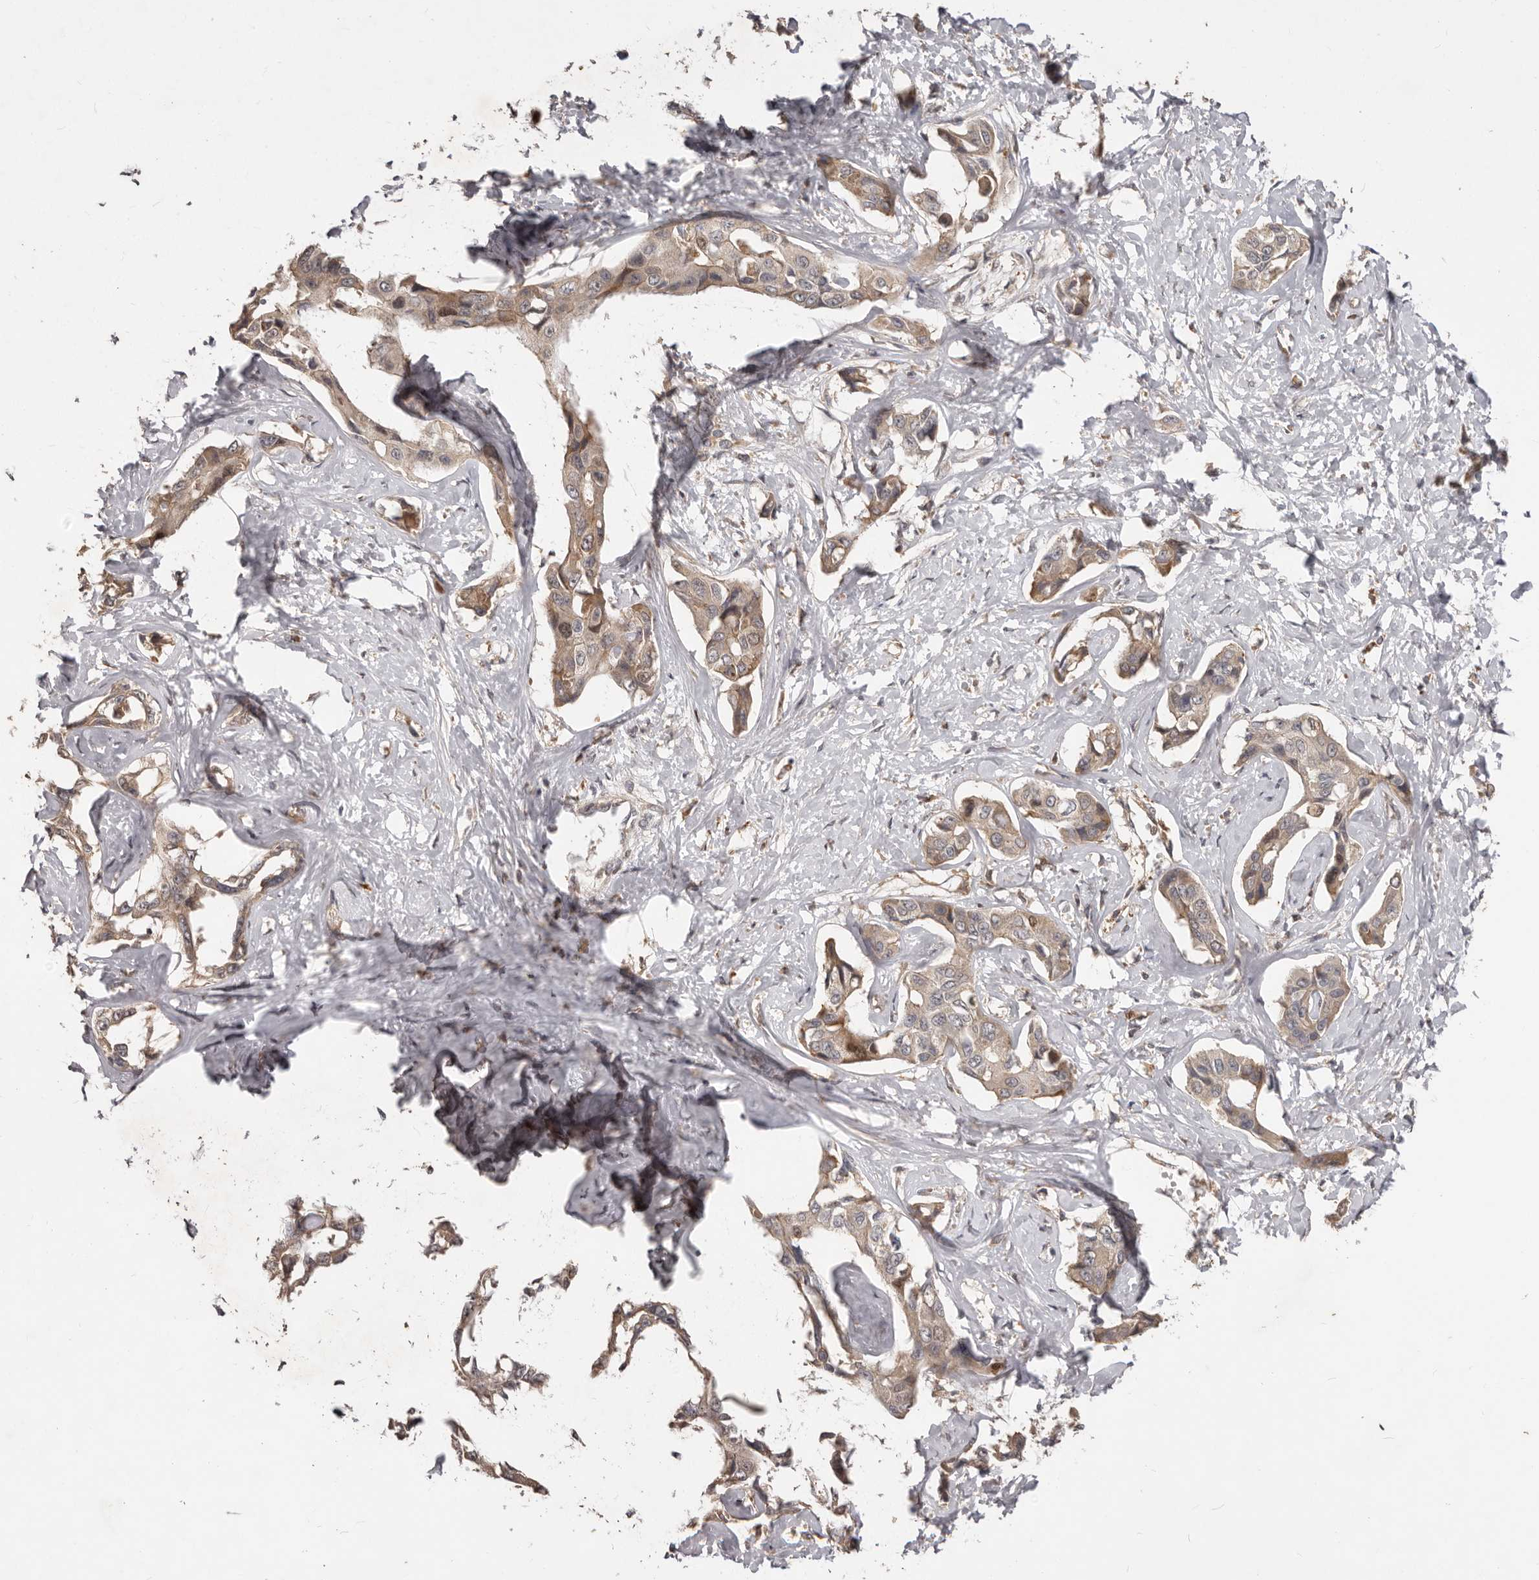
{"staining": {"intensity": "weak", "quantity": ">75%", "location": "cytoplasmic/membranous"}, "tissue": "liver cancer", "cell_type": "Tumor cells", "image_type": "cancer", "snomed": [{"axis": "morphology", "description": "Cholangiocarcinoma"}, {"axis": "topography", "description": "Liver"}], "caption": "Immunohistochemical staining of liver cholangiocarcinoma reveals low levels of weak cytoplasmic/membranous expression in approximately >75% of tumor cells. The protein is stained brown, and the nuclei are stained in blue (DAB (3,3'-diaminobenzidine) IHC with brightfield microscopy, high magnification).", "gene": "RNF187", "patient": {"sex": "male", "age": 59}}